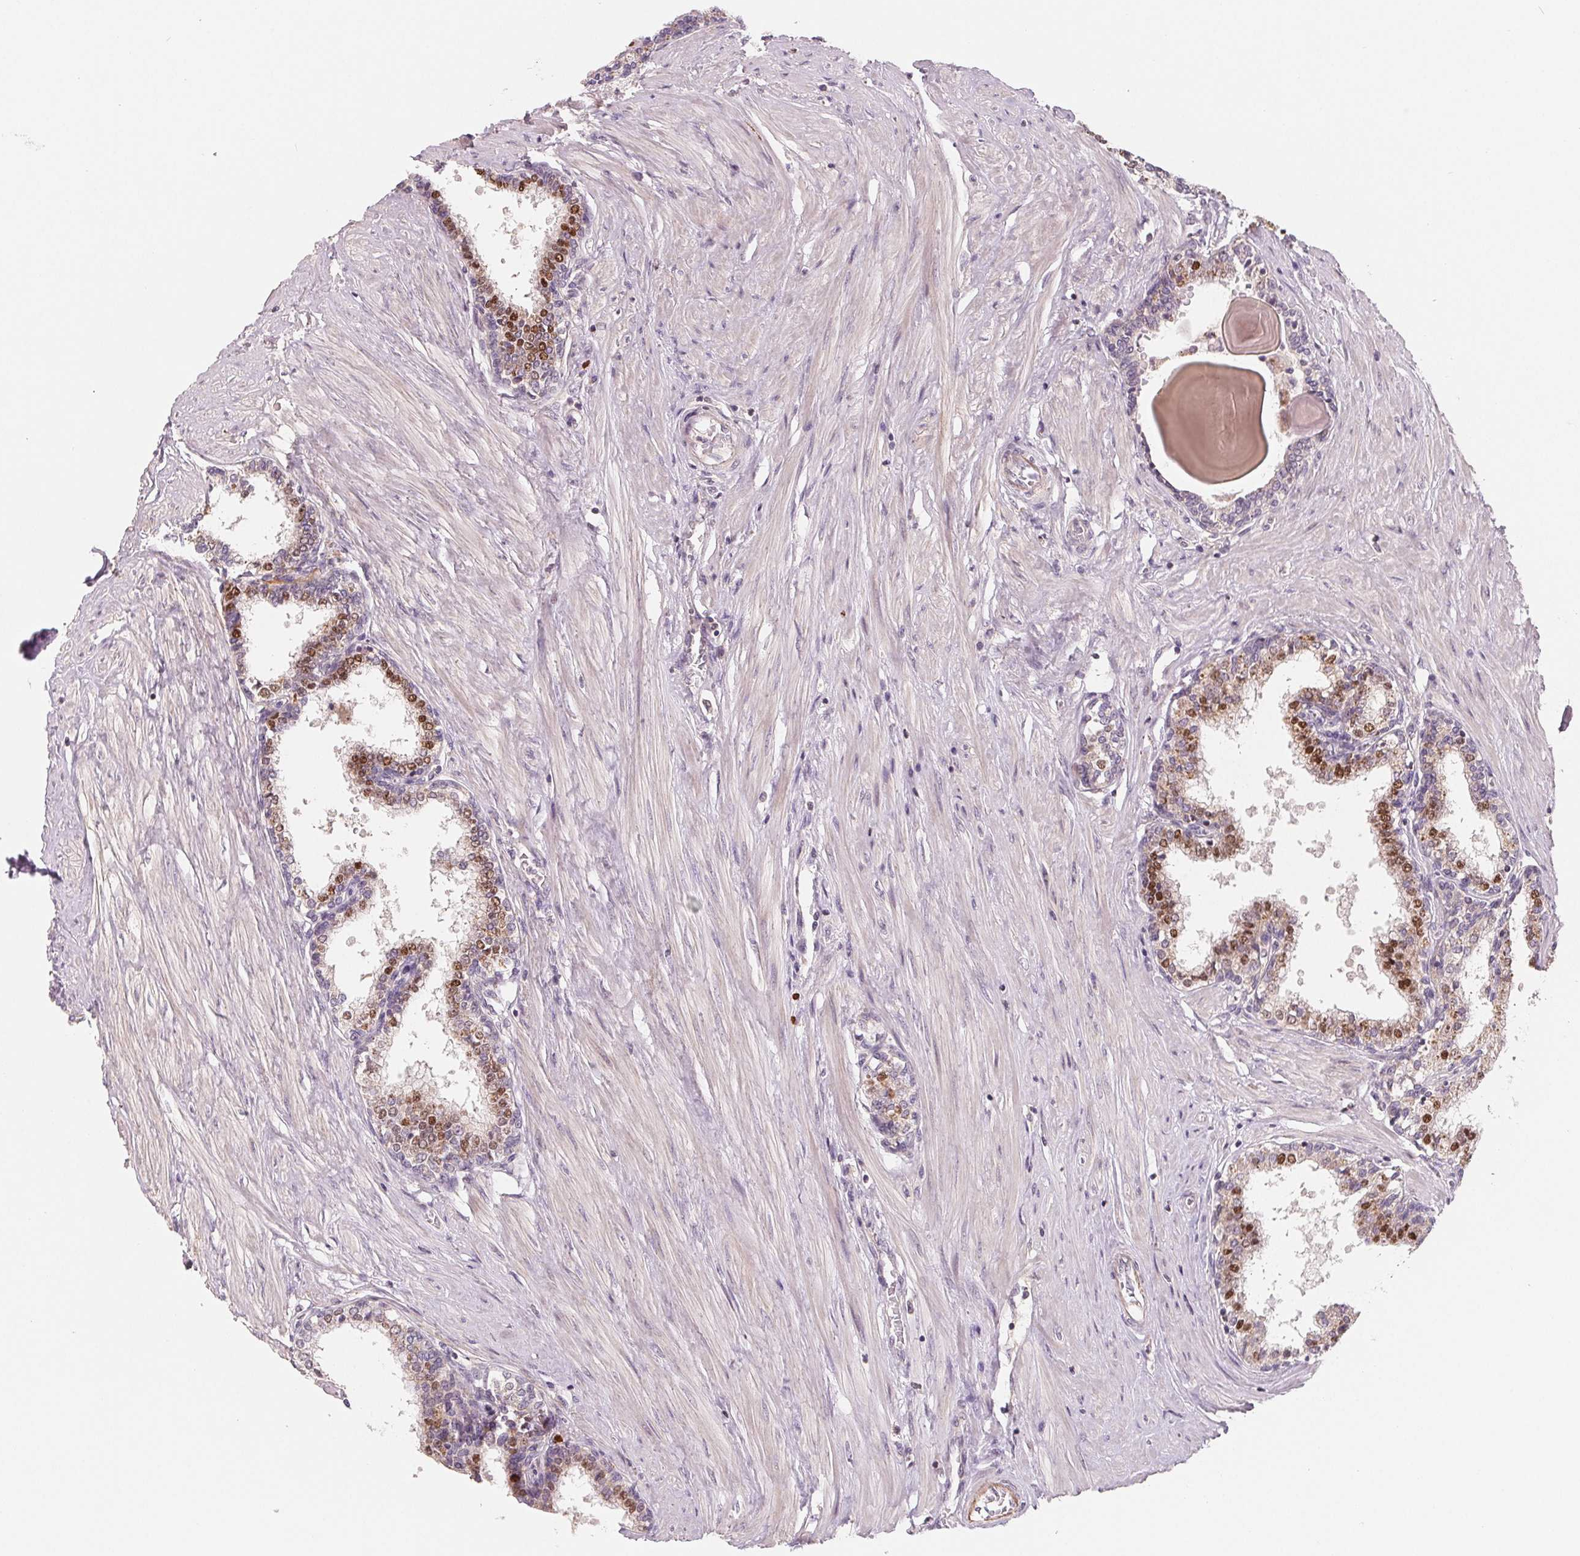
{"staining": {"intensity": "moderate", "quantity": "25%-75%", "location": "nuclear"}, "tissue": "prostate", "cell_type": "Glandular cells", "image_type": "normal", "snomed": [{"axis": "morphology", "description": "Normal tissue, NOS"}, {"axis": "topography", "description": "Prostate"}], "caption": "Immunohistochemistry (IHC) staining of benign prostate, which exhibits medium levels of moderate nuclear expression in approximately 25%-75% of glandular cells indicating moderate nuclear protein positivity. The staining was performed using DAB (3,3'-diaminobenzidine) (brown) for protein detection and nuclei were counterstained in hematoxylin (blue).", "gene": "AQP8", "patient": {"sex": "male", "age": 55}}